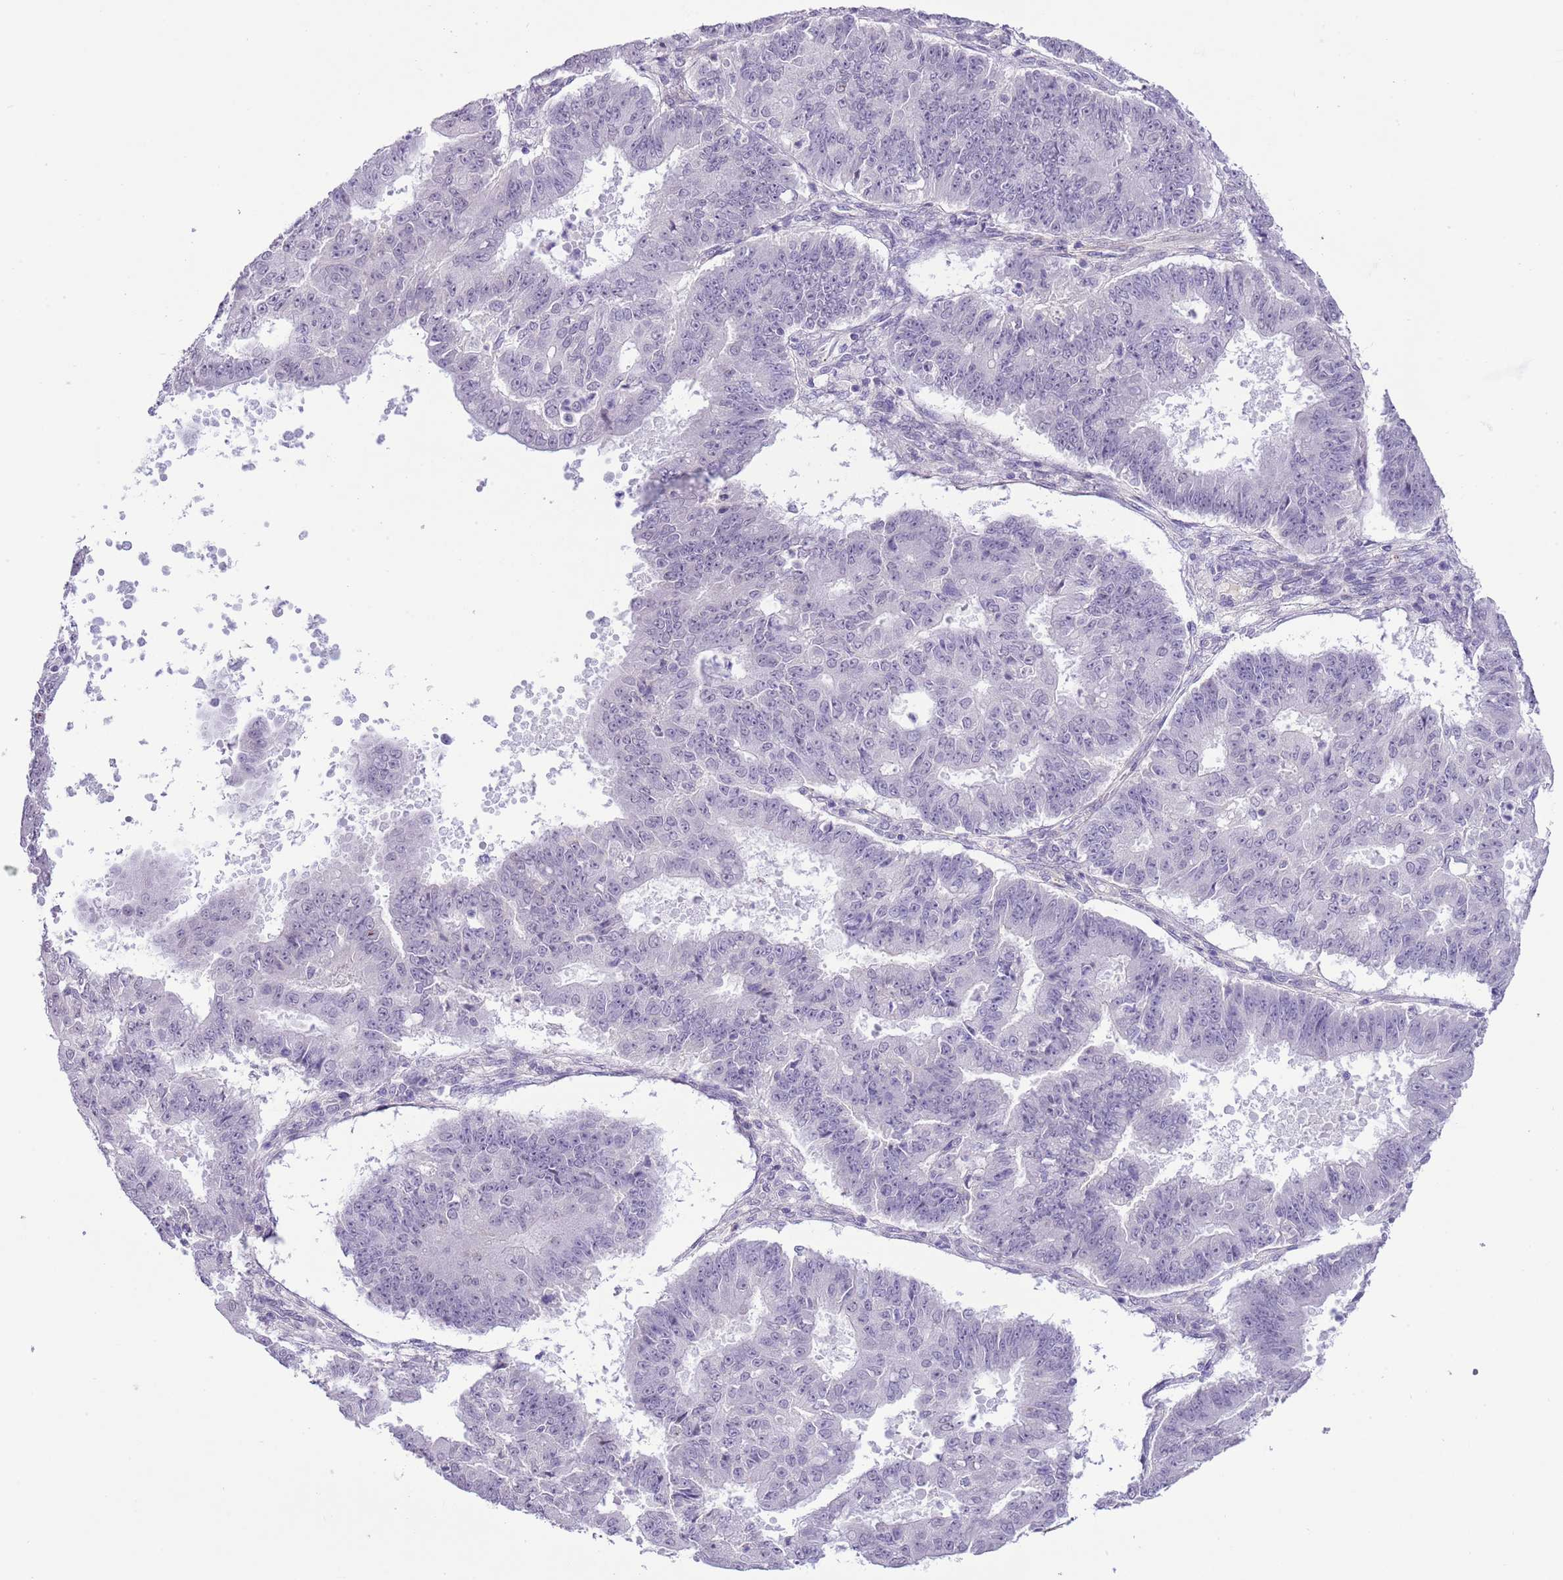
{"staining": {"intensity": "negative", "quantity": "none", "location": "none"}, "tissue": "ovarian cancer", "cell_type": "Tumor cells", "image_type": "cancer", "snomed": [{"axis": "morphology", "description": "Carcinoma, endometroid"}, {"axis": "topography", "description": "Appendix"}, {"axis": "topography", "description": "Ovary"}], "caption": "Micrograph shows no significant protein expression in tumor cells of ovarian cancer. The staining is performed using DAB (3,3'-diaminobenzidine) brown chromogen with nuclei counter-stained in using hematoxylin.", "gene": "MIDN", "patient": {"sex": "female", "age": 42}}